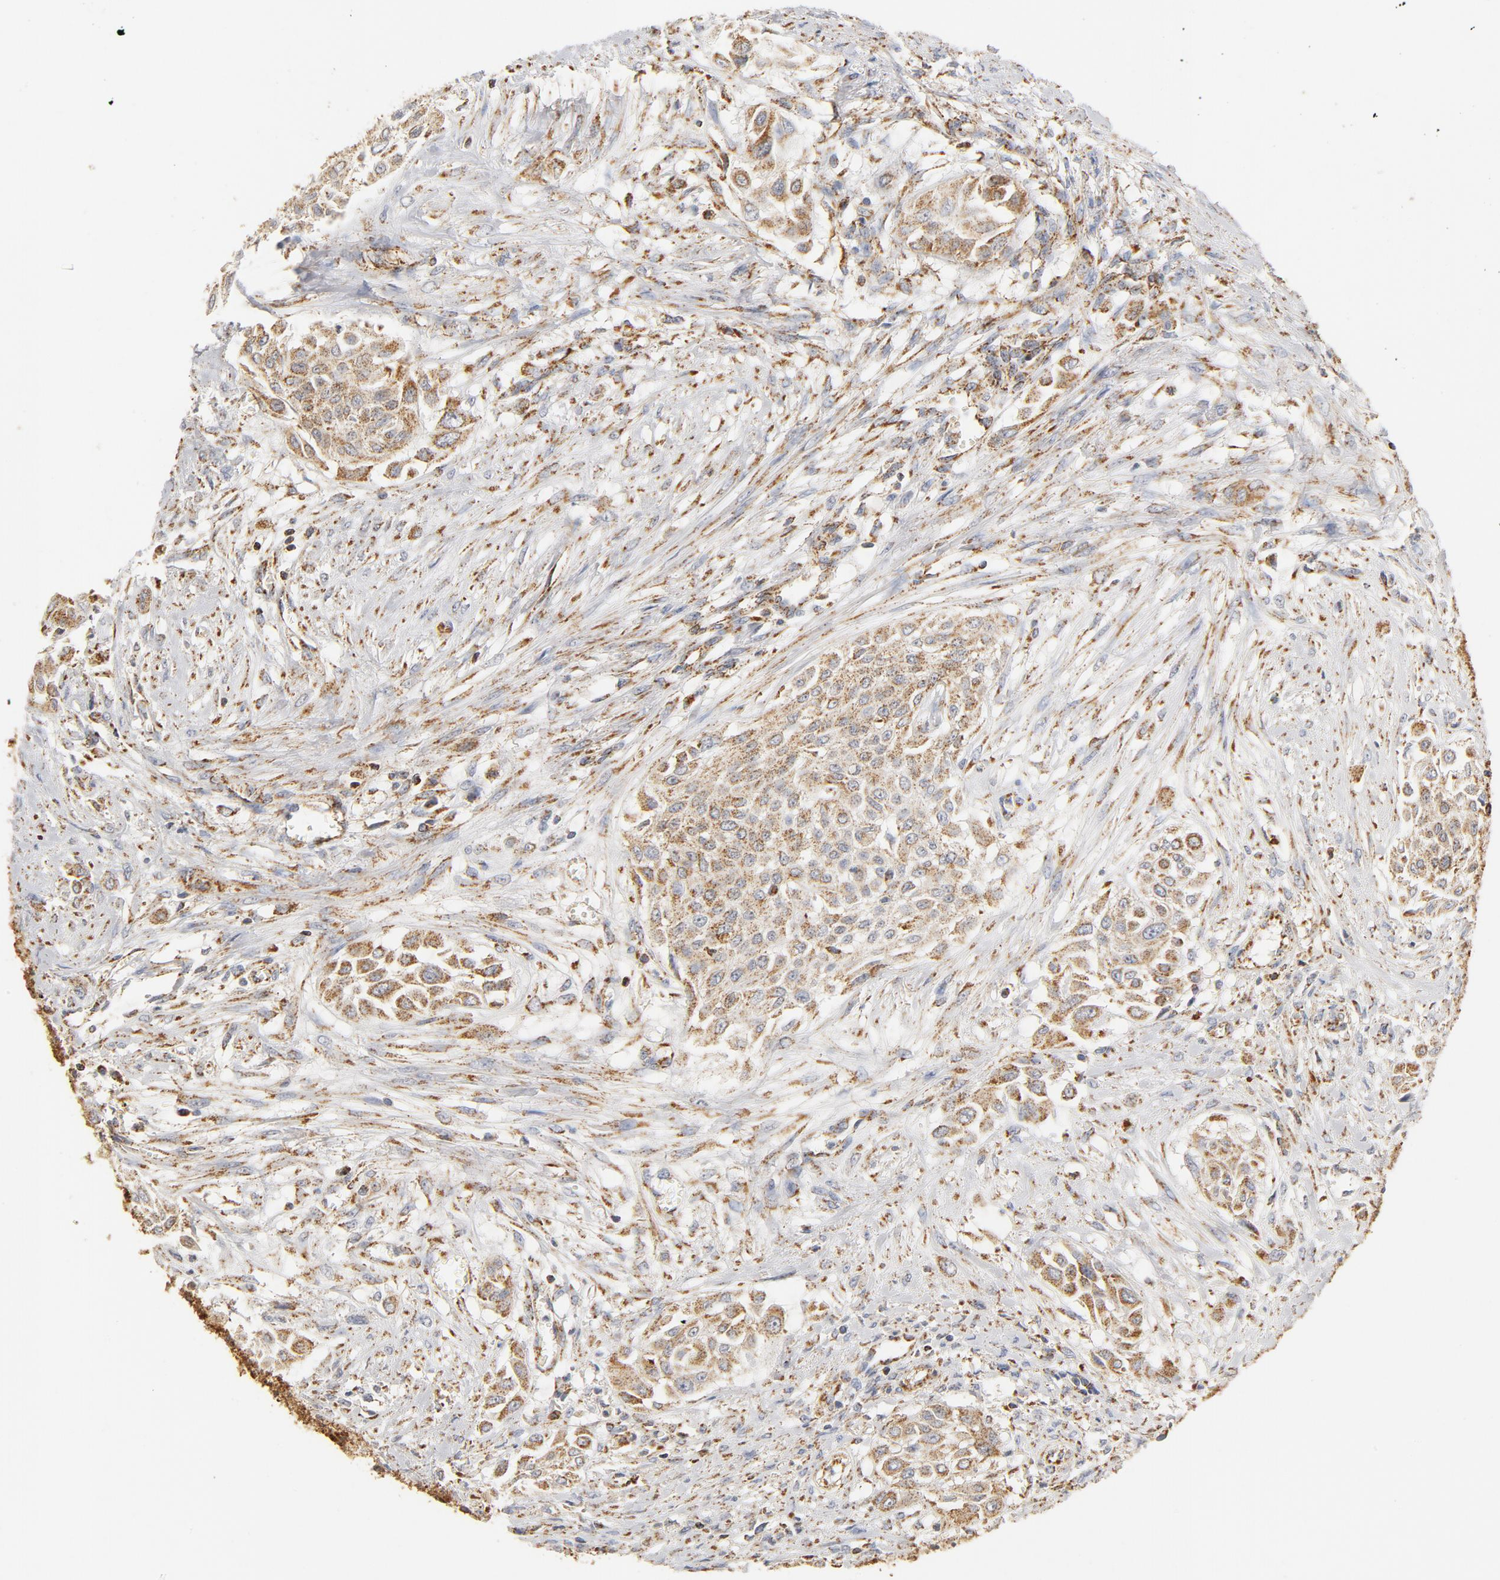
{"staining": {"intensity": "moderate", "quantity": ">75%", "location": "cytoplasmic/membranous"}, "tissue": "urothelial cancer", "cell_type": "Tumor cells", "image_type": "cancer", "snomed": [{"axis": "morphology", "description": "Urothelial carcinoma, High grade"}, {"axis": "topography", "description": "Urinary bladder"}], "caption": "The immunohistochemical stain labels moderate cytoplasmic/membranous positivity in tumor cells of urothelial carcinoma (high-grade) tissue.", "gene": "COX4I1", "patient": {"sex": "male", "age": 57}}